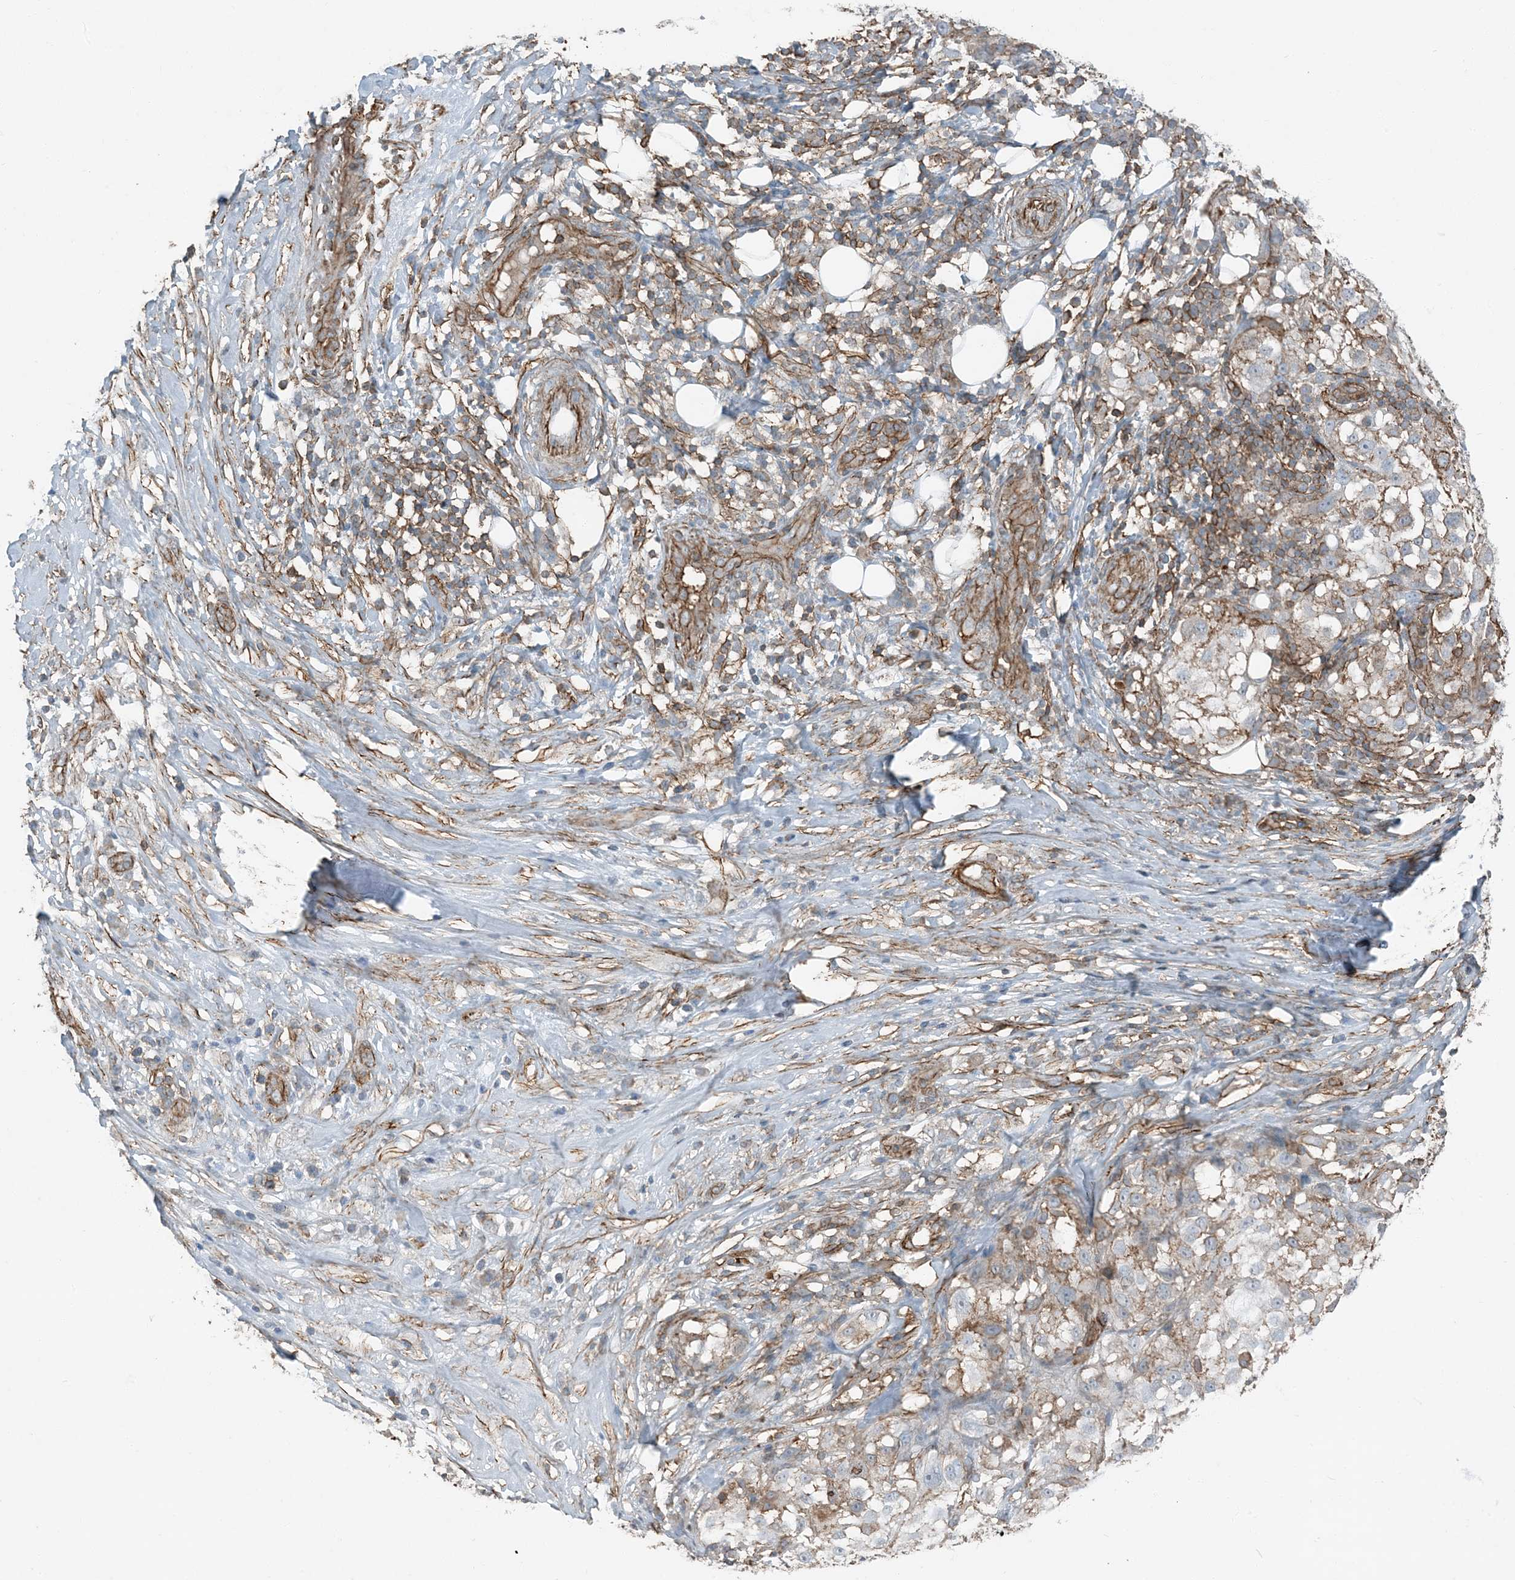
{"staining": {"intensity": "weak", "quantity": "<25%", "location": "cytoplasmic/membranous"}, "tissue": "melanoma", "cell_type": "Tumor cells", "image_type": "cancer", "snomed": [{"axis": "morphology", "description": "Necrosis, NOS"}, {"axis": "morphology", "description": "Malignant melanoma, NOS"}, {"axis": "topography", "description": "Skin"}], "caption": "High power microscopy photomicrograph of an immunohistochemistry micrograph of melanoma, revealing no significant staining in tumor cells.", "gene": "APOBEC3C", "patient": {"sex": "female", "age": 87}}